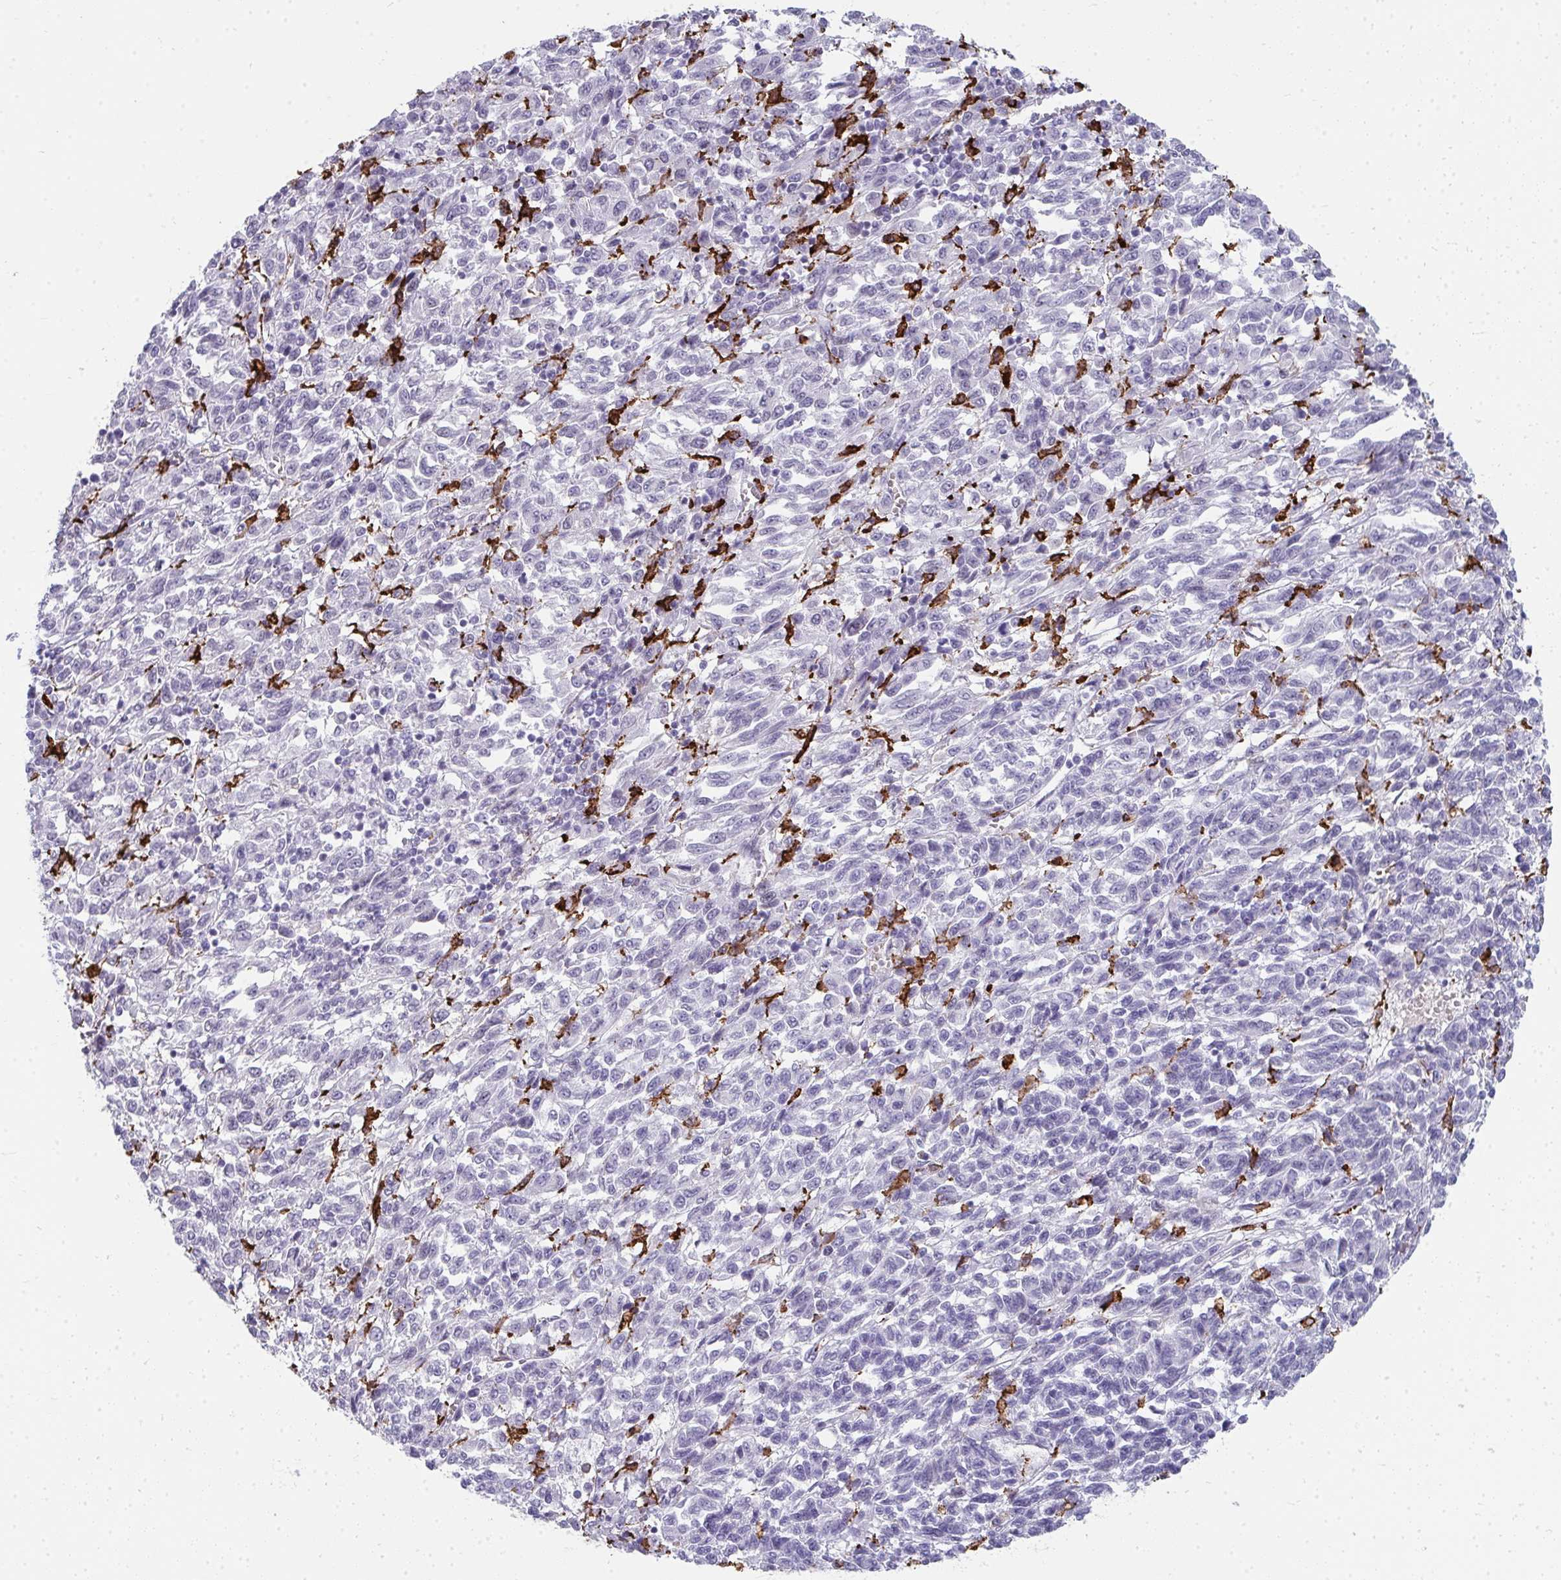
{"staining": {"intensity": "negative", "quantity": "none", "location": "none"}, "tissue": "melanoma", "cell_type": "Tumor cells", "image_type": "cancer", "snomed": [{"axis": "morphology", "description": "Malignant melanoma, Metastatic site"}, {"axis": "topography", "description": "Lung"}], "caption": "A high-resolution micrograph shows immunohistochemistry (IHC) staining of melanoma, which displays no significant positivity in tumor cells. (IHC, brightfield microscopy, high magnification).", "gene": "CD163", "patient": {"sex": "male", "age": 64}}